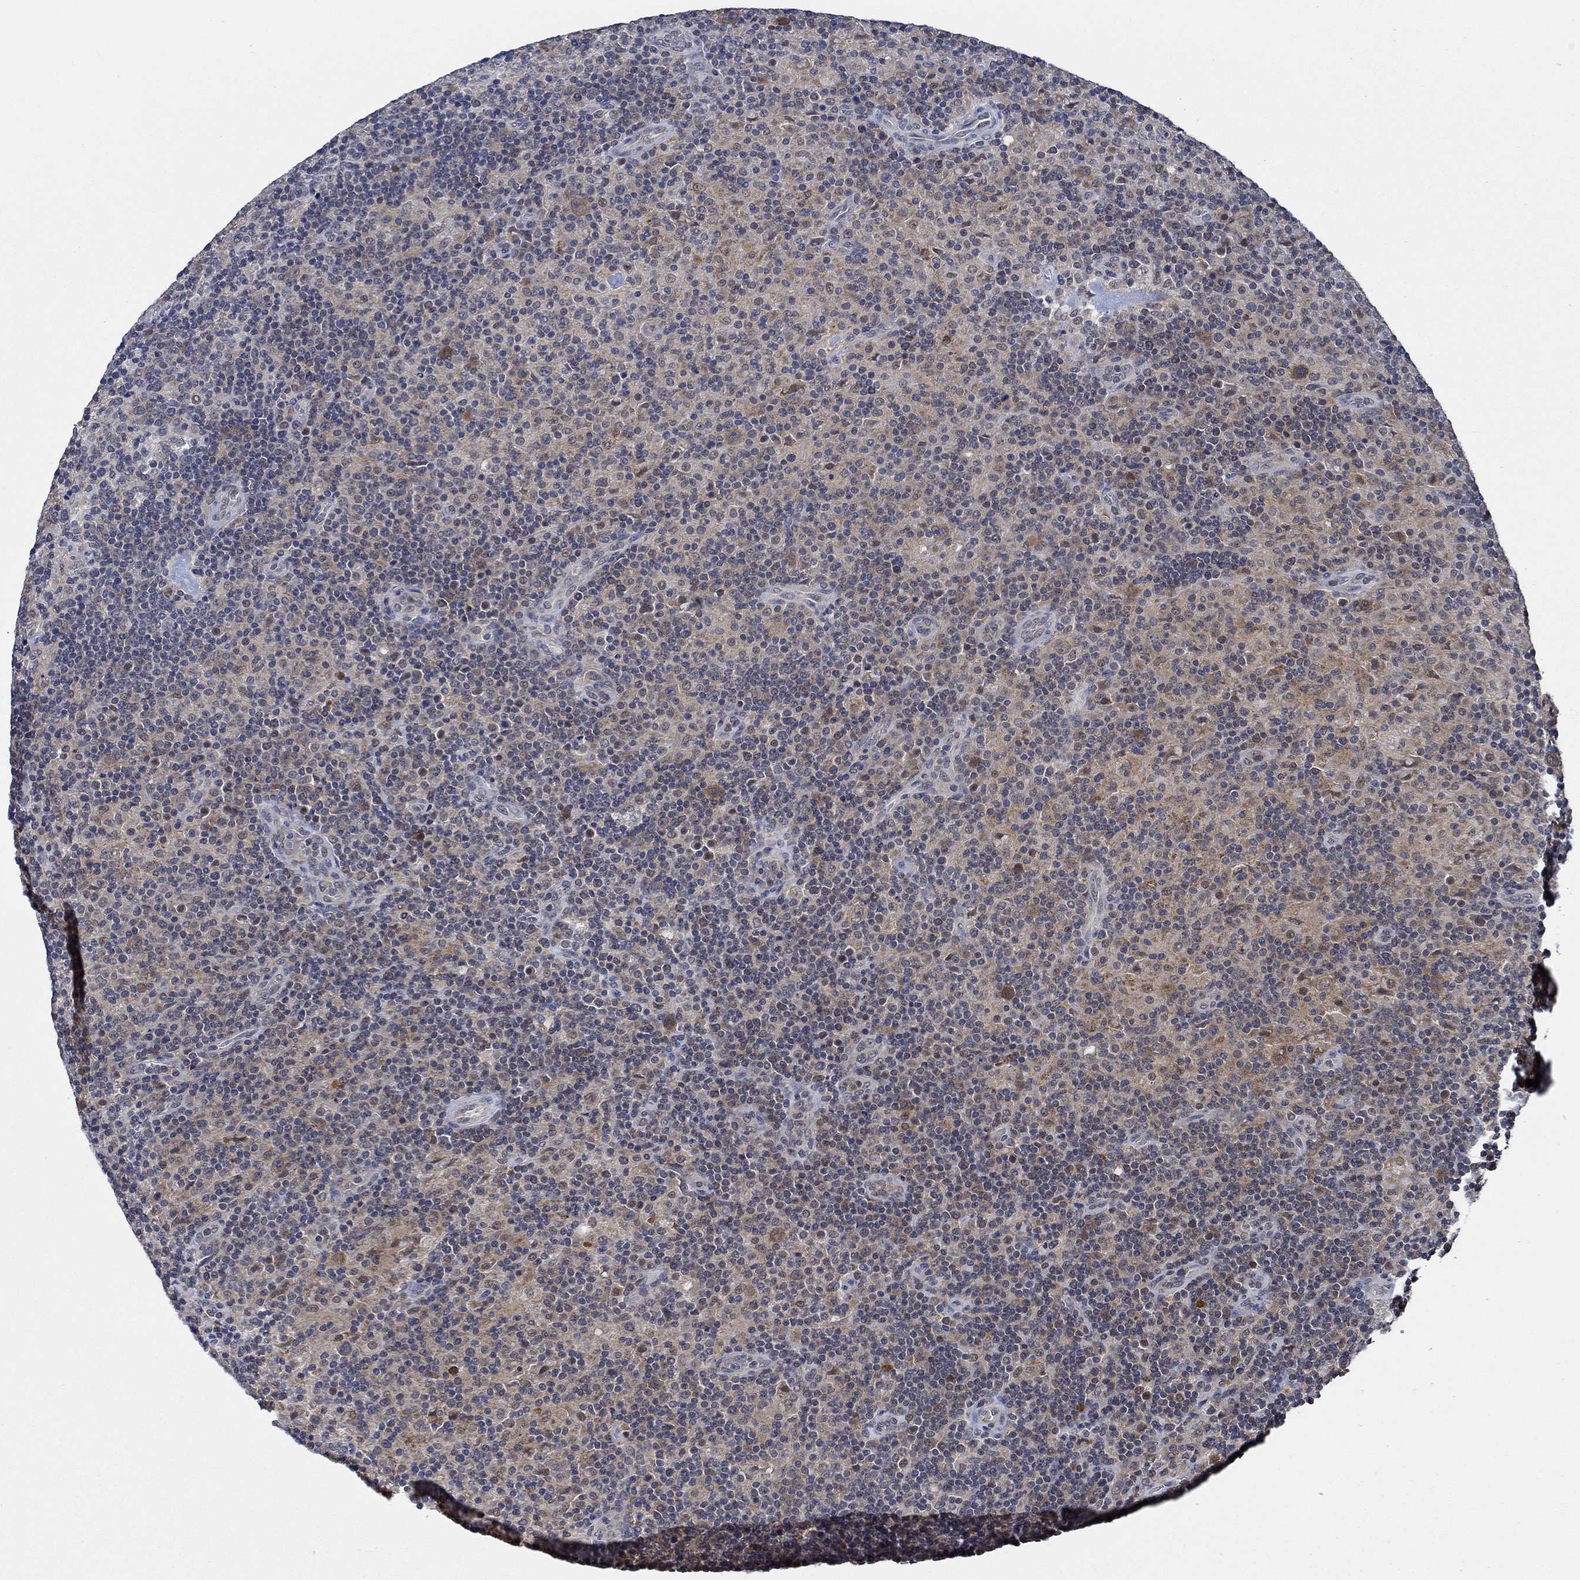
{"staining": {"intensity": "moderate", "quantity": ">75%", "location": "cytoplasmic/membranous"}, "tissue": "lymphoma", "cell_type": "Tumor cells", "image_type": "cancer", "snomed": [{"axis": "morphology", "description": "Hodgkin's disease, NOS"}, {"axis": "topography", "description": "Lymph node"}], "caption": "IHC (DAB (3,3'-diaminobenzidine)) staining of Hodgkin's disease demonstrates moderate cytoplasmic/membranous protein staining in approximately >75% of tumor cells. The protein of interest is stained brown, and the nuclei are stained in blue (DAB IHC with brightfield microscopy, high magnification).", "gene": "DACT1", "patient": {"sex": "male", "age": 70}}